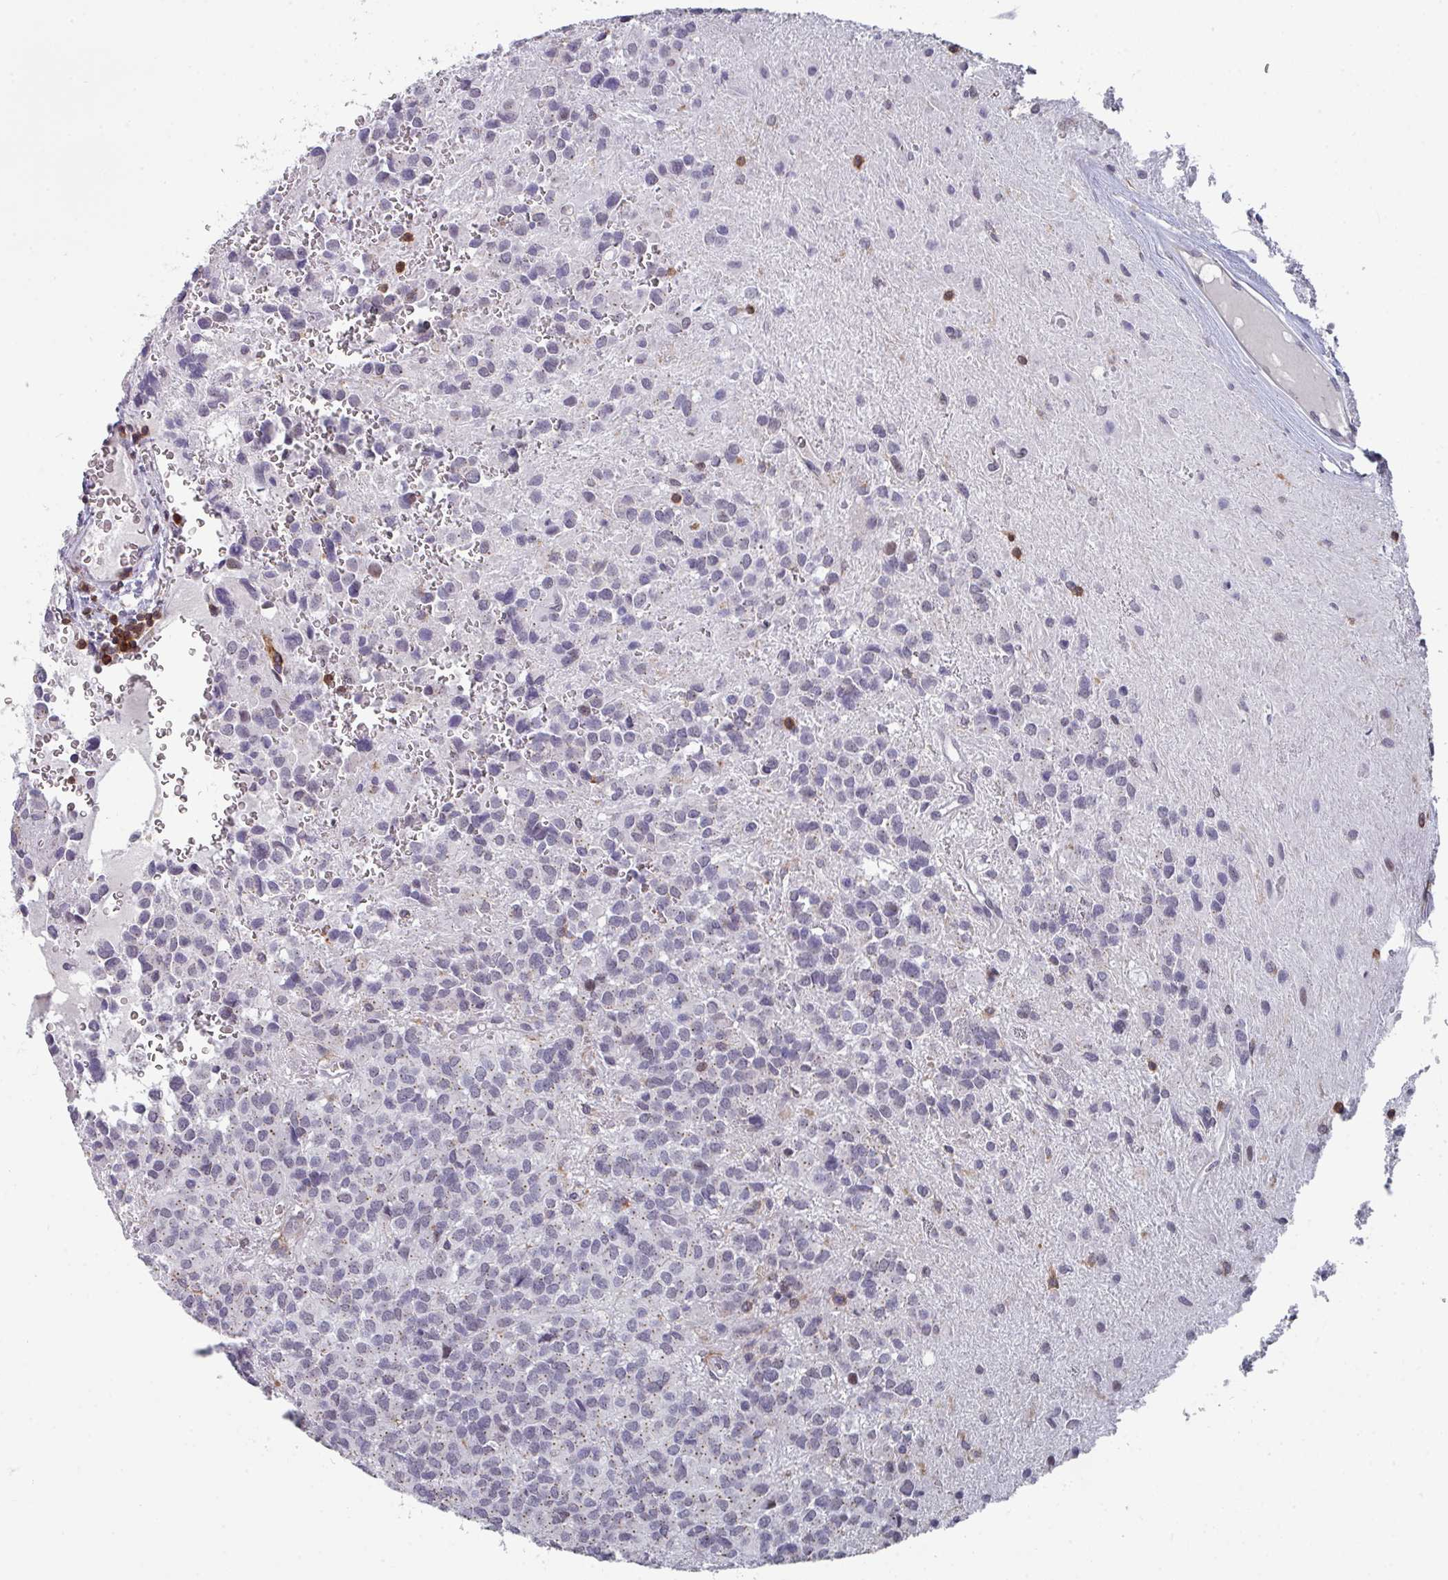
{"staining": {"intensity": "negative", "quantity": "none", "location": "none"}, "tissue": "glioma", "cell_type": "Tumor cells", "image_type": "cancer", "snomed": [{"axis": "morphology", "description": "Glioma, malignant, Low grade"}, {"axis": "topography", "description": "Brain"}], "caption": "An image of human glioma is negative for staining in tumor cells.", "gene": "RASAL3", "patient": {"sex": "male", "age": 56}}